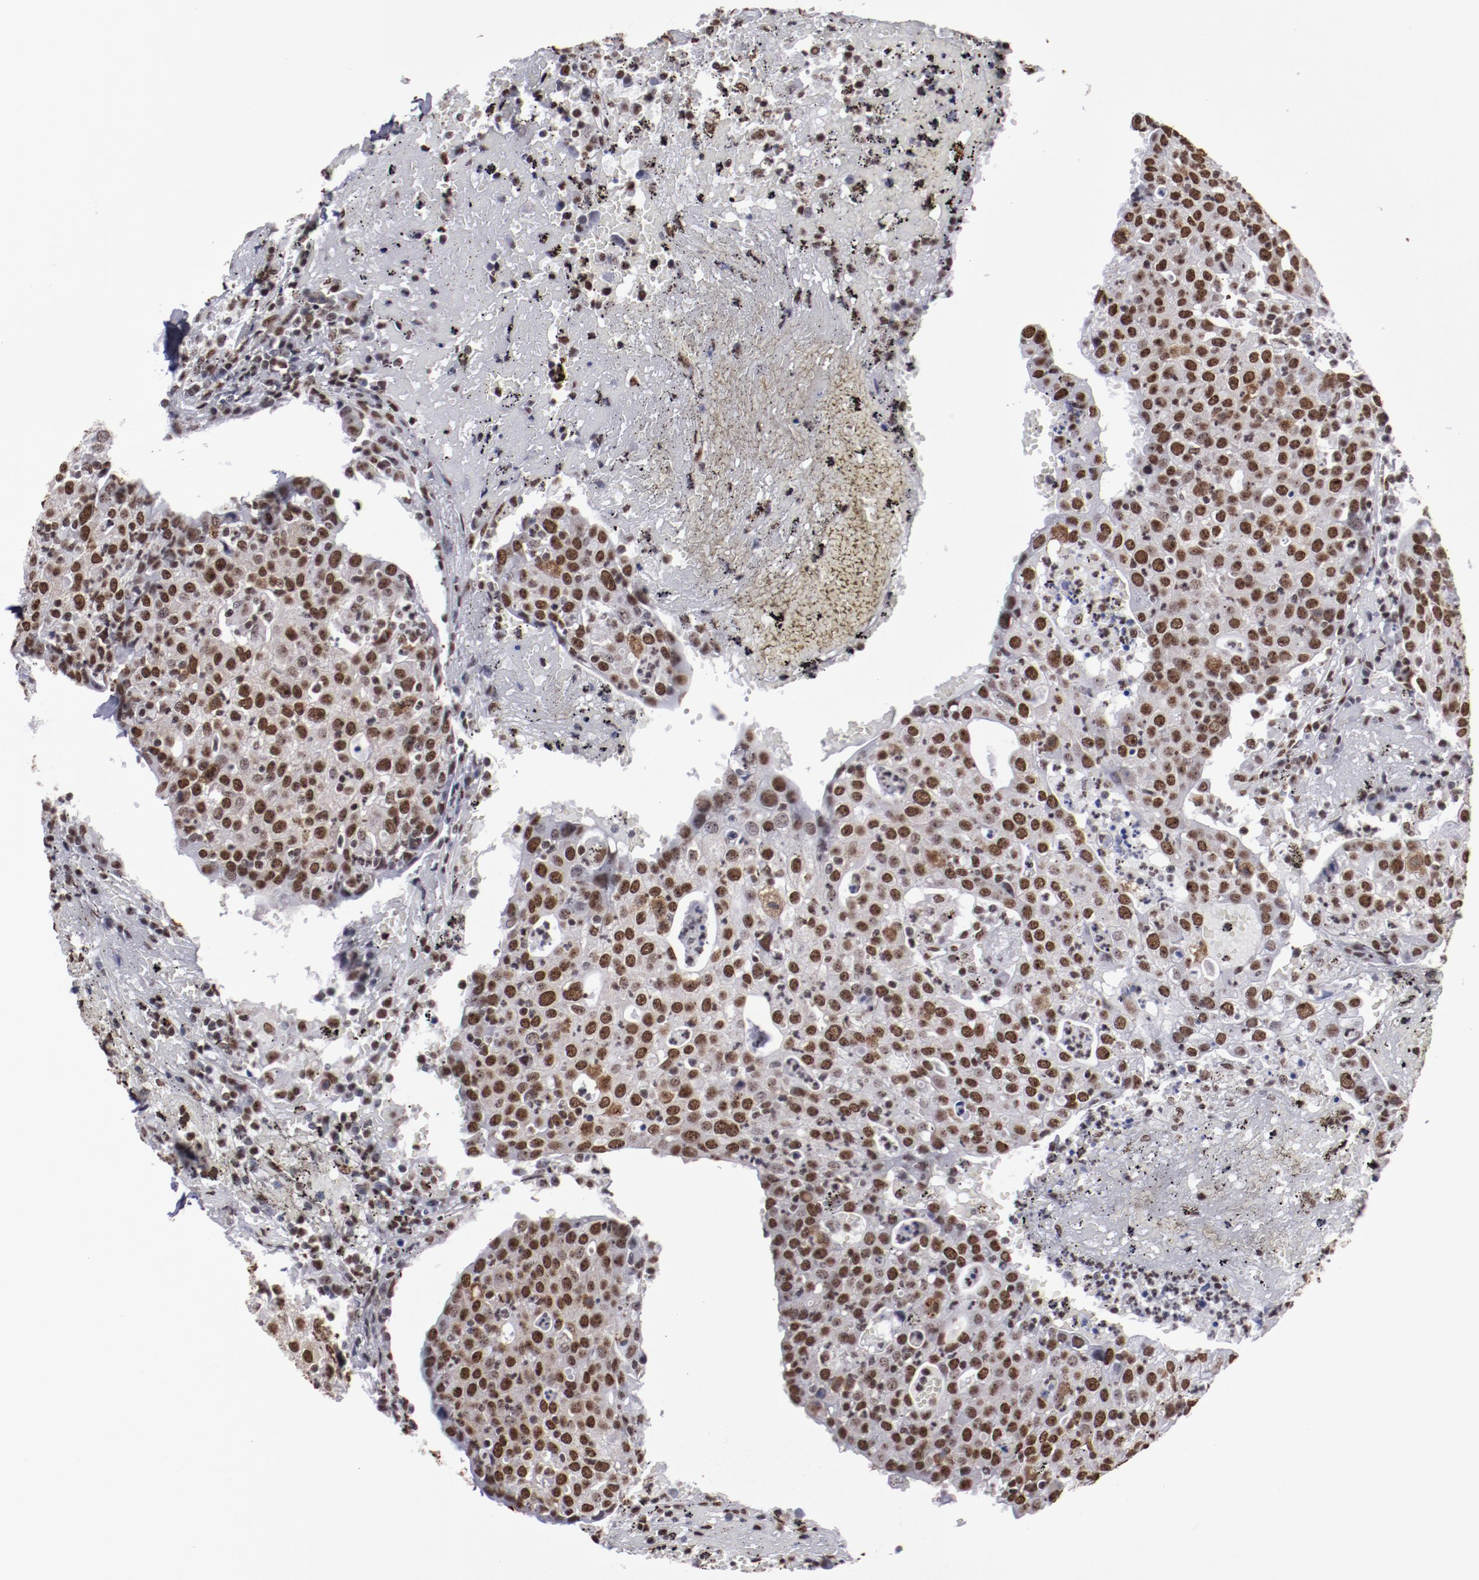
{"staining": {"intensity": "strong", "quantity": ">75%", "location": "nuclear"}, "tissue": "head and neck cancer", "cell_type": "Tumor cells", "image_type": "cancer", "snomed": [{"axis": "morphology", "description": "Adenocarcinoma, NOS"}, {"axis": "topography", "description": "Salivary gland"}, {"axis": "topography", "description": "Head-Neck"}], "caption": "Strong nuclear staining for a protein is appreciated in approximately >75% of tumor cells of head and neck cancer using immunohistochemistry (IHC).", "gene": "HNRNPA2B1", "patient": {"sex": "female", "age": 65}}